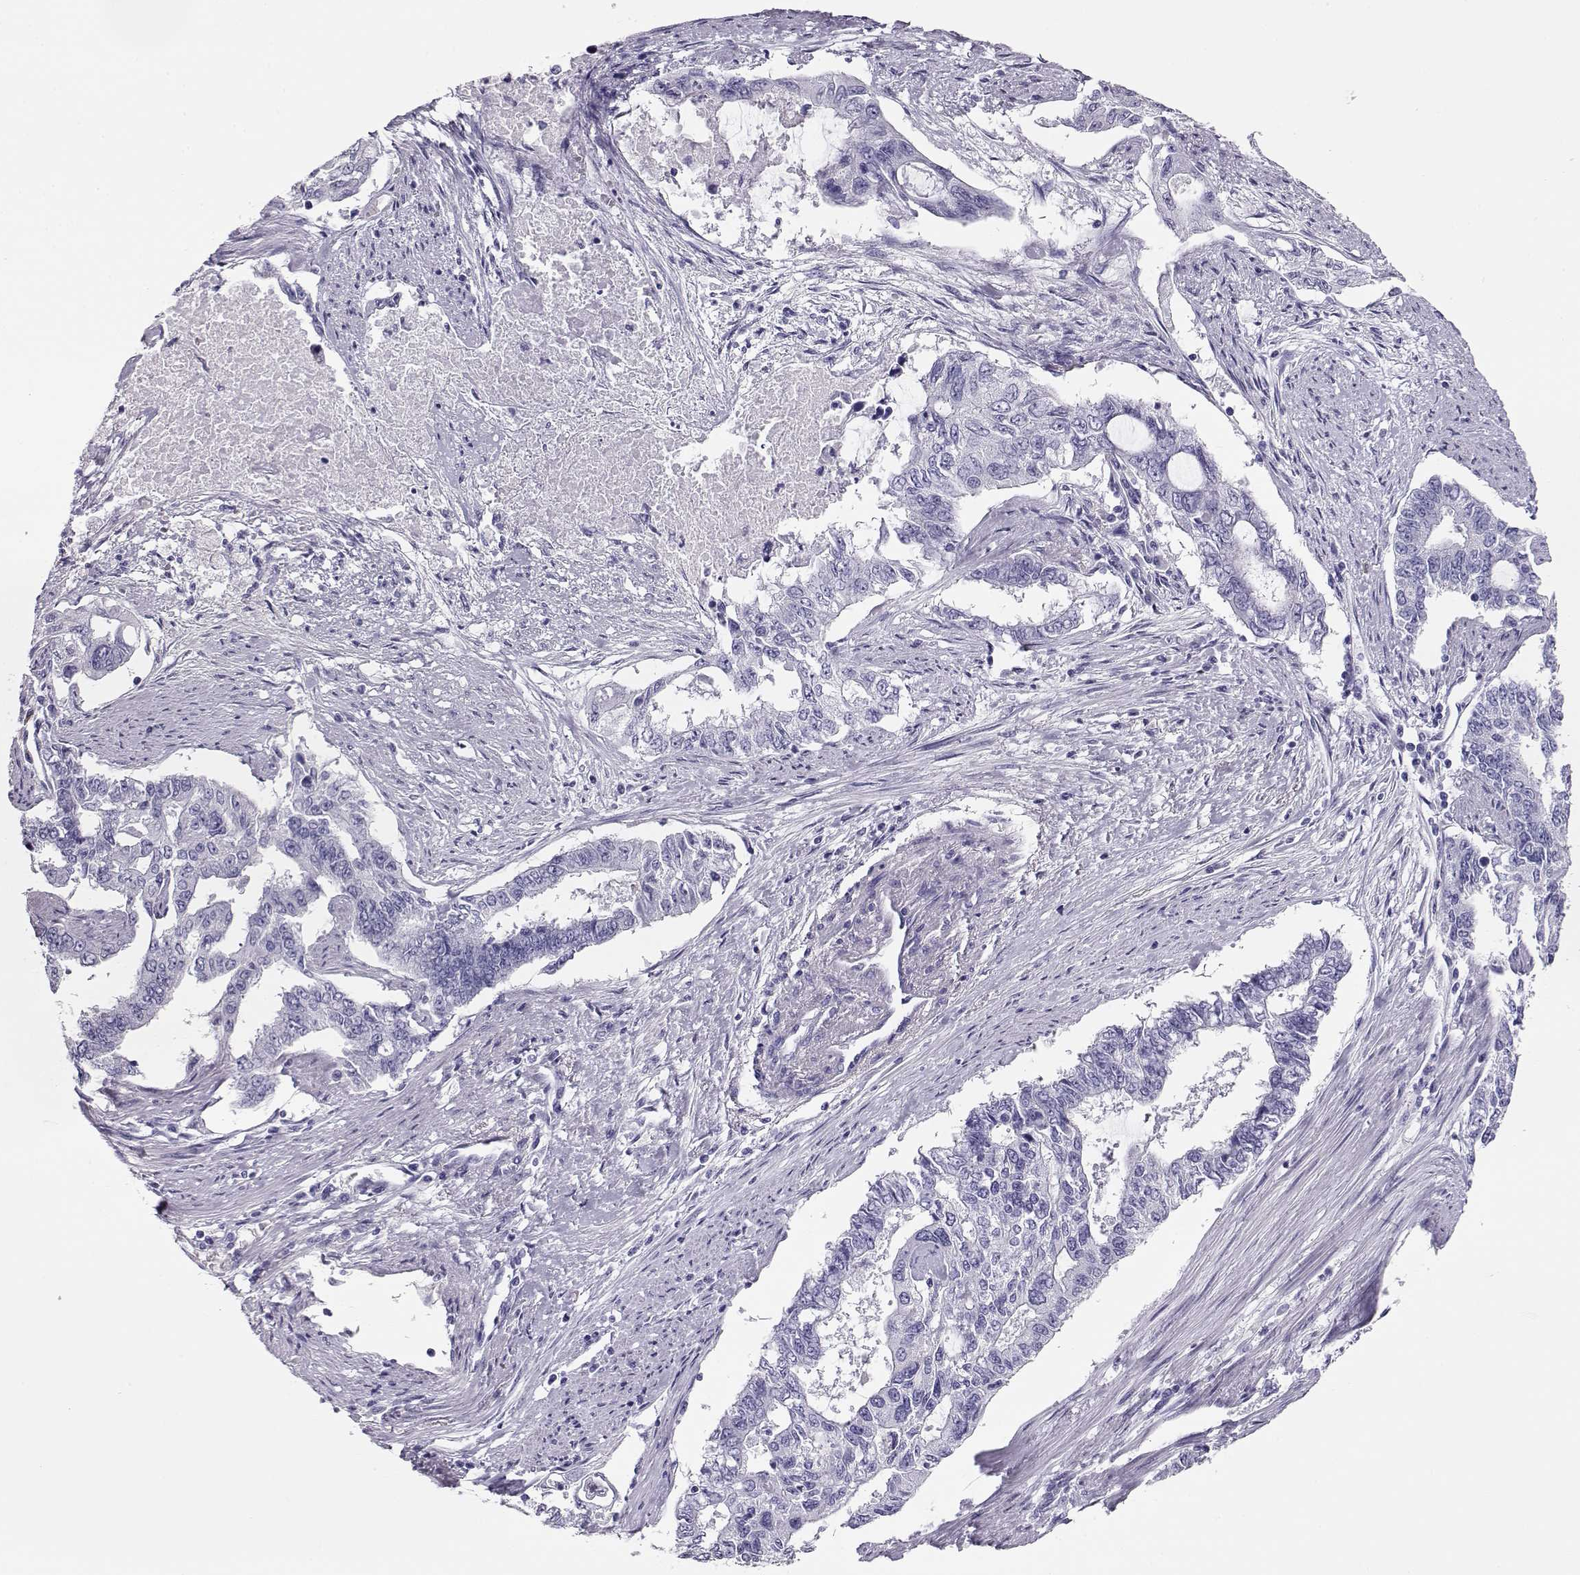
{"staining": {"intensity": "negative", "quantity": "none", "location": "none"}, "tissue": "endometrial cancer", "cell_type": "Tumor cells", "image_type": "cancer", "snomed": [{"axis": "morphology", "description": "Adenocarcinoma, NOS"}, {"axis": "topography", "description": "Uterus"}], "caption": "High power microscopy image of an immunohistochemistry photomicrograph of adenocarcinoma (endometrial), revealing no significant positivity in tumor cells.", "gene": "CRX", "patient": {"sex": "female", "age": 59}}